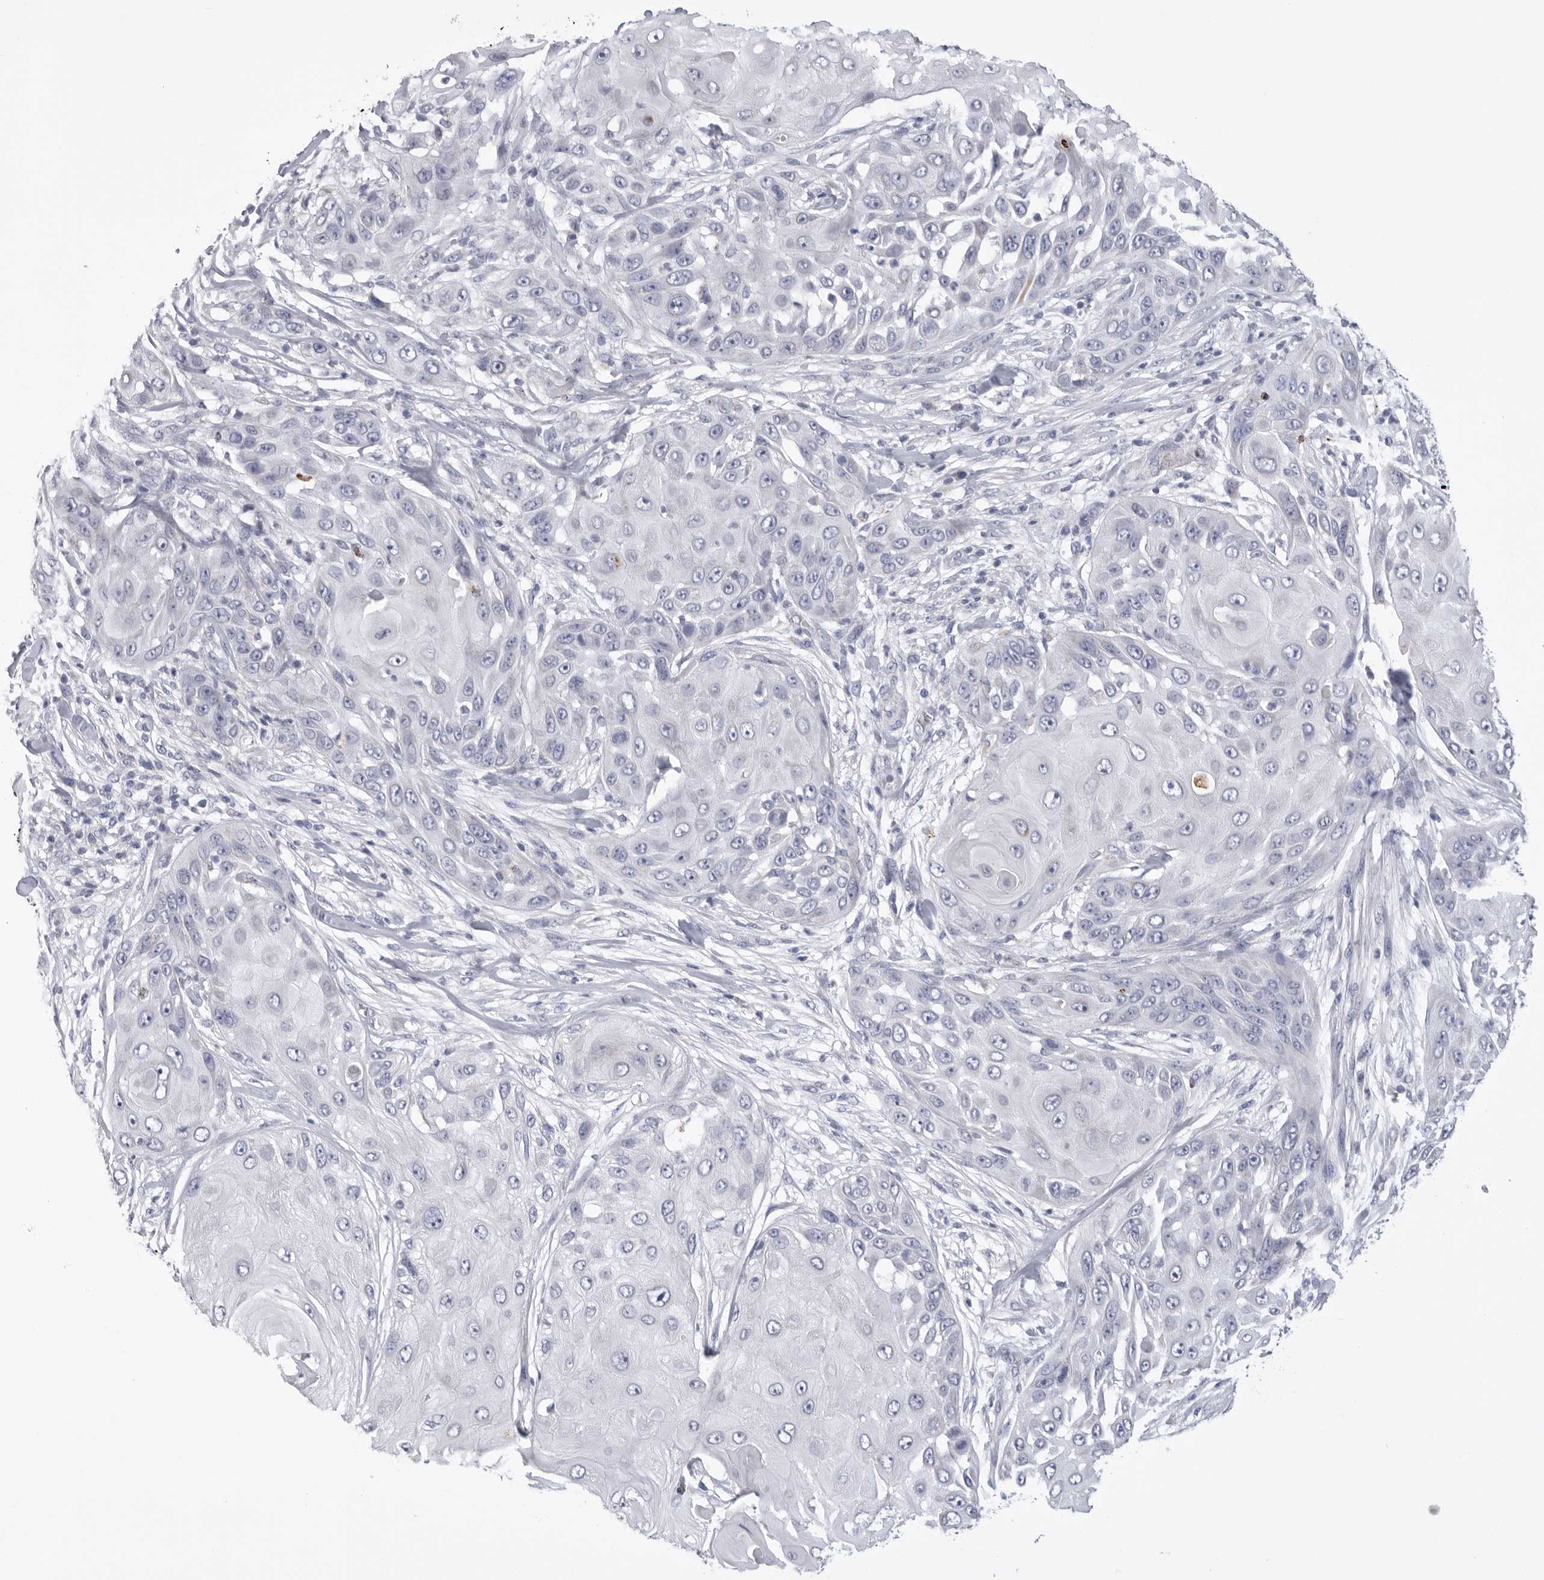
{"staining": {"intensity": "negative", "quantity": "none", "location": "none"}, "tissue": "skin cancer", "cell_type": "Tumor cells", "image_type": "cancer", "snomed": [{"axis": "morphology", "description": "Squamous cell carcinoma, NOS"}, {"axis": "topography", "description": "Skin"}], "caption": "Immunohistochemistry (IHC) photomicrograph of human skin squamous cell carcinoma stained for a protein (brown), which shows no staining in tumor cells.", "gene": "VDAC3", "patient": {"sex": "female", "age": 44}}